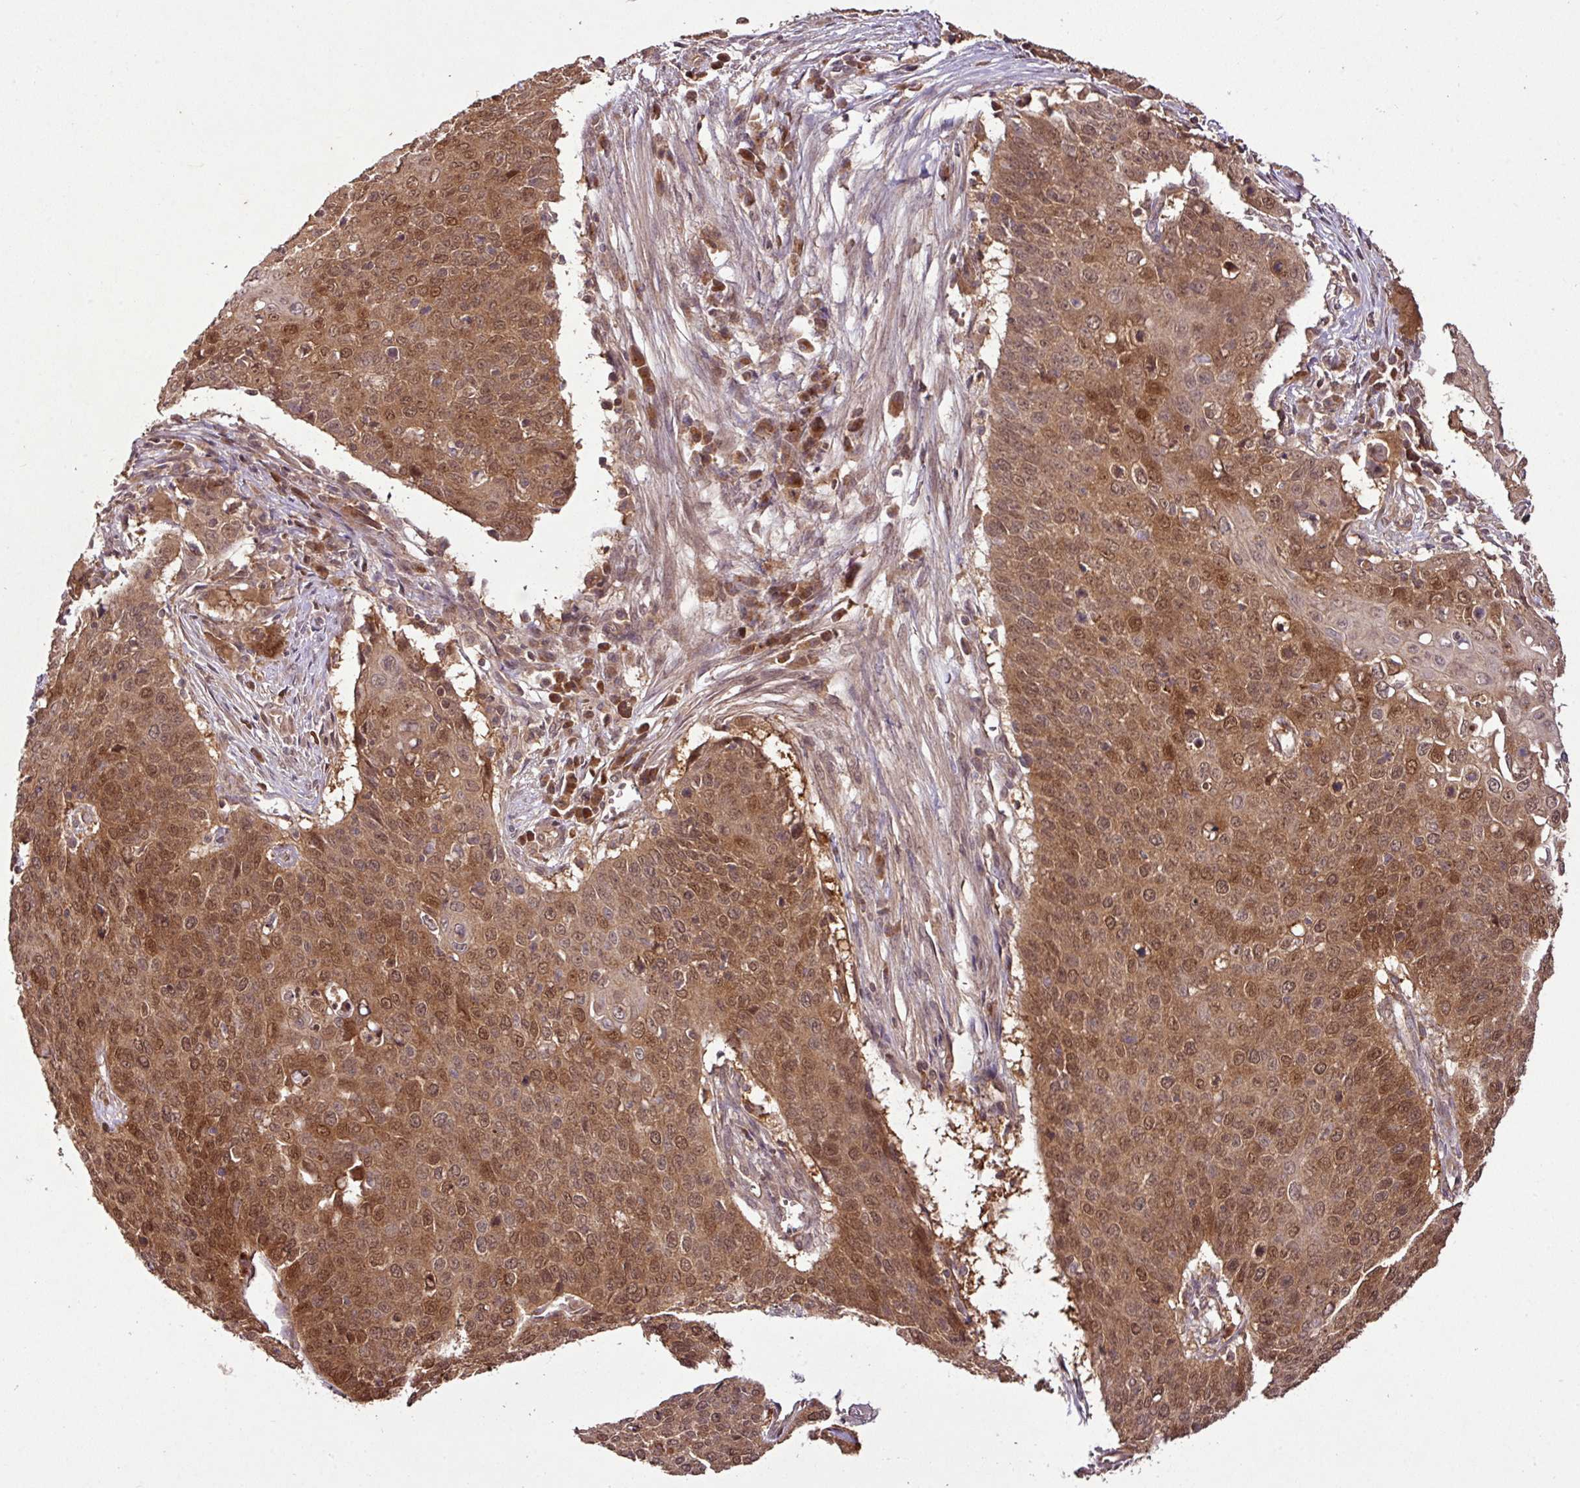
{"staining": {"intensity": "moderate", "quantity": ">75%", "location": "cytoplasmic/membranous,nuclear"}, "tissue": "cervical cancer", "cell_type": "Tumor cells", "image_type": "cancer", "snomed": [{"axis": "morphology", "description": "Squamous cell carcinoma, NOS"}, {"axis": "topography", "description": "Cervix"}], "caption": "Tumor cells display medium levels of moderate cytoplasmic/membranous and nuclear positivity in approximately >75% of cells in human cervical cancer.", "gene": "FAIM", "patient": {"sex": "female", "age": 39}}